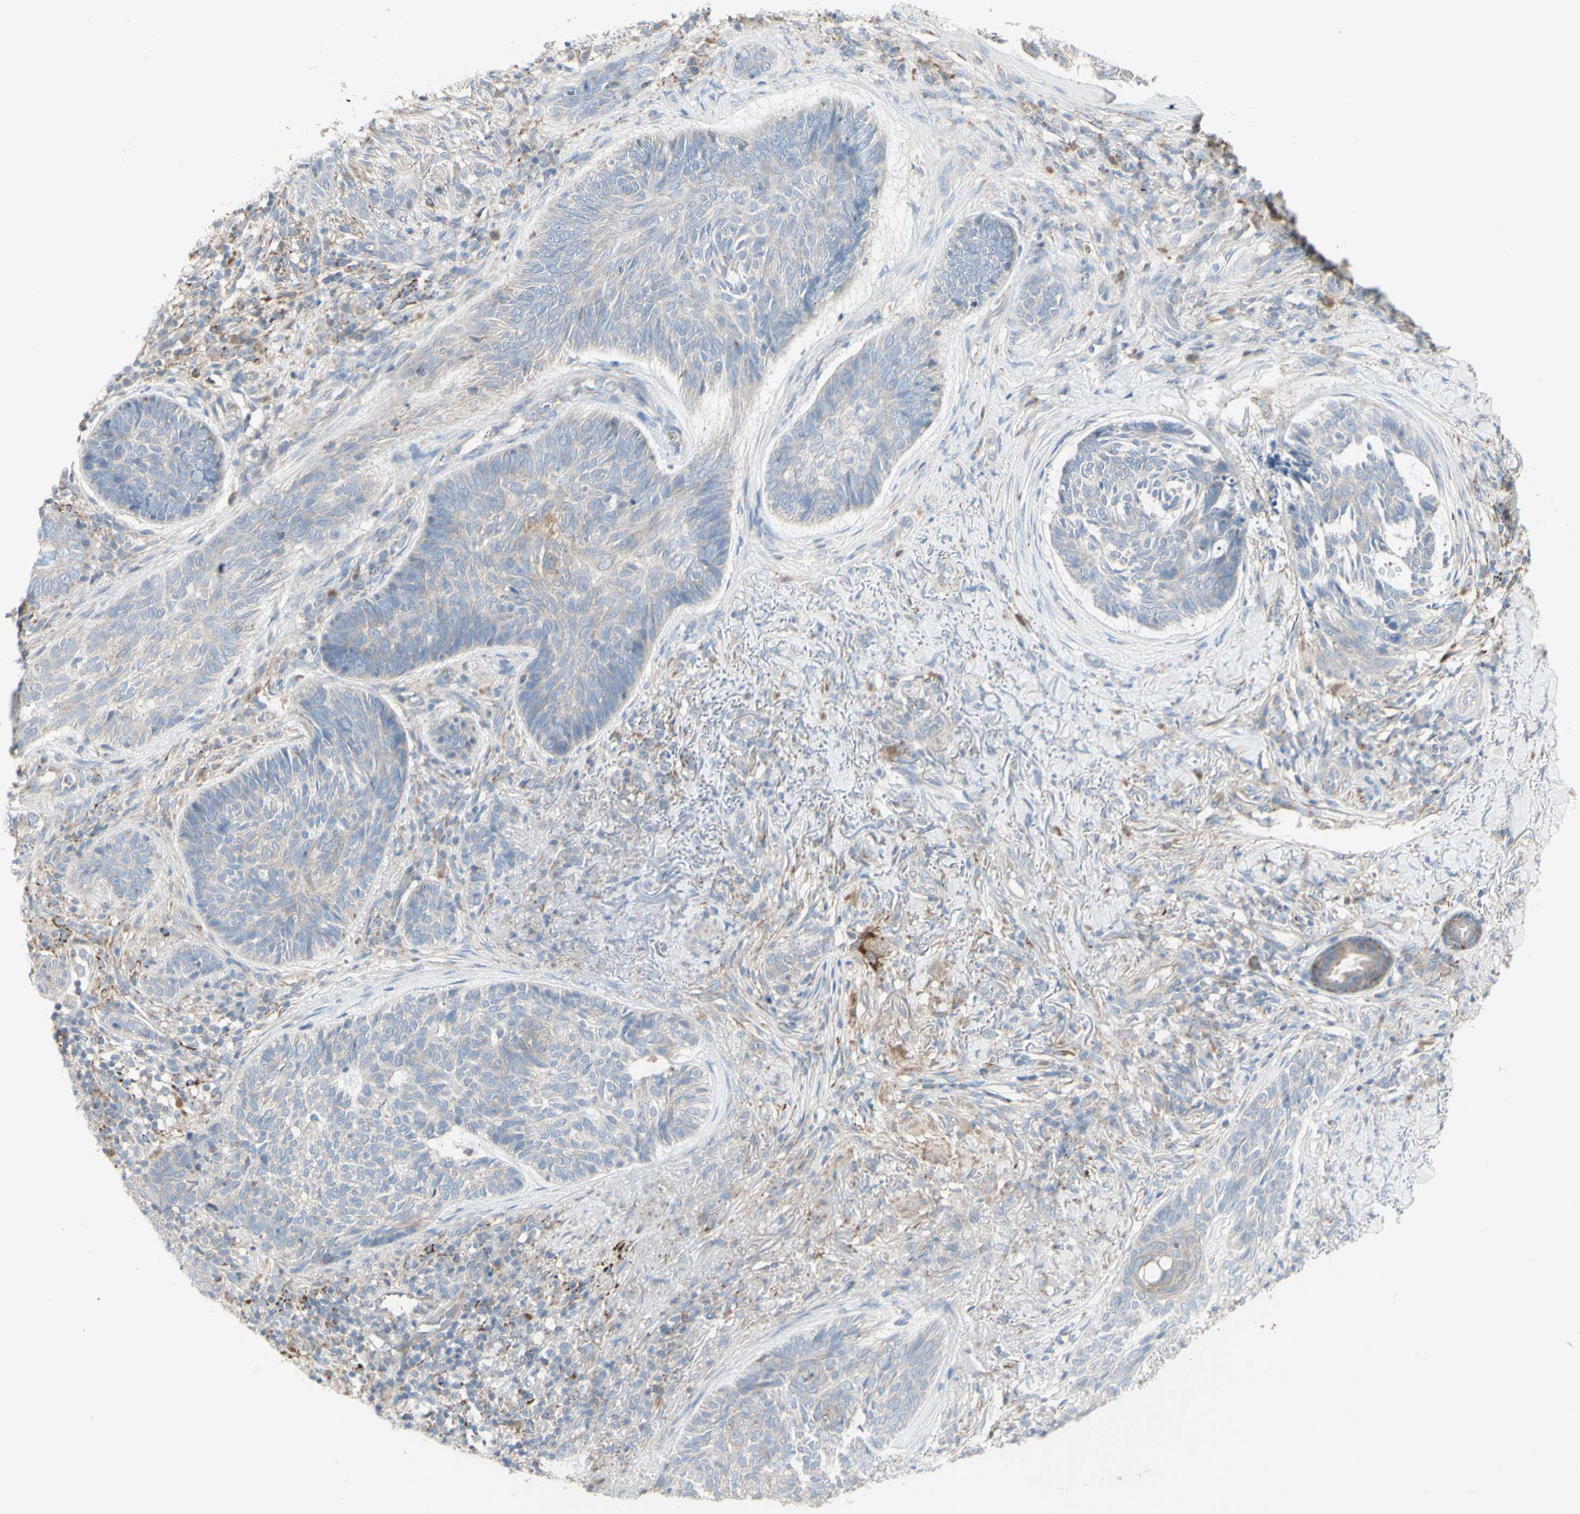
{"staining": {"intensity": "weak", "quantity": "<25%", "location": "cytoplasmic/membranous"}, "tissue": "skin cancer", "cell_type": "Tumor cells", "image_type": "cancer", "snomed": [{"axis": "morphology", "description": "Basal cell carcinoma"}, {"axis": "topography", "description": "Skin"}], "caption": "A histopathology image of human skin cancer (basal cell carcinoma) is negative for staining in tumor cells. (DAB (3,3'-diaminobenzidine) immunohistochemistry, high magnification).", "gene": "CNTNAP1", "patient": {"sex": "male", "age": 43}}